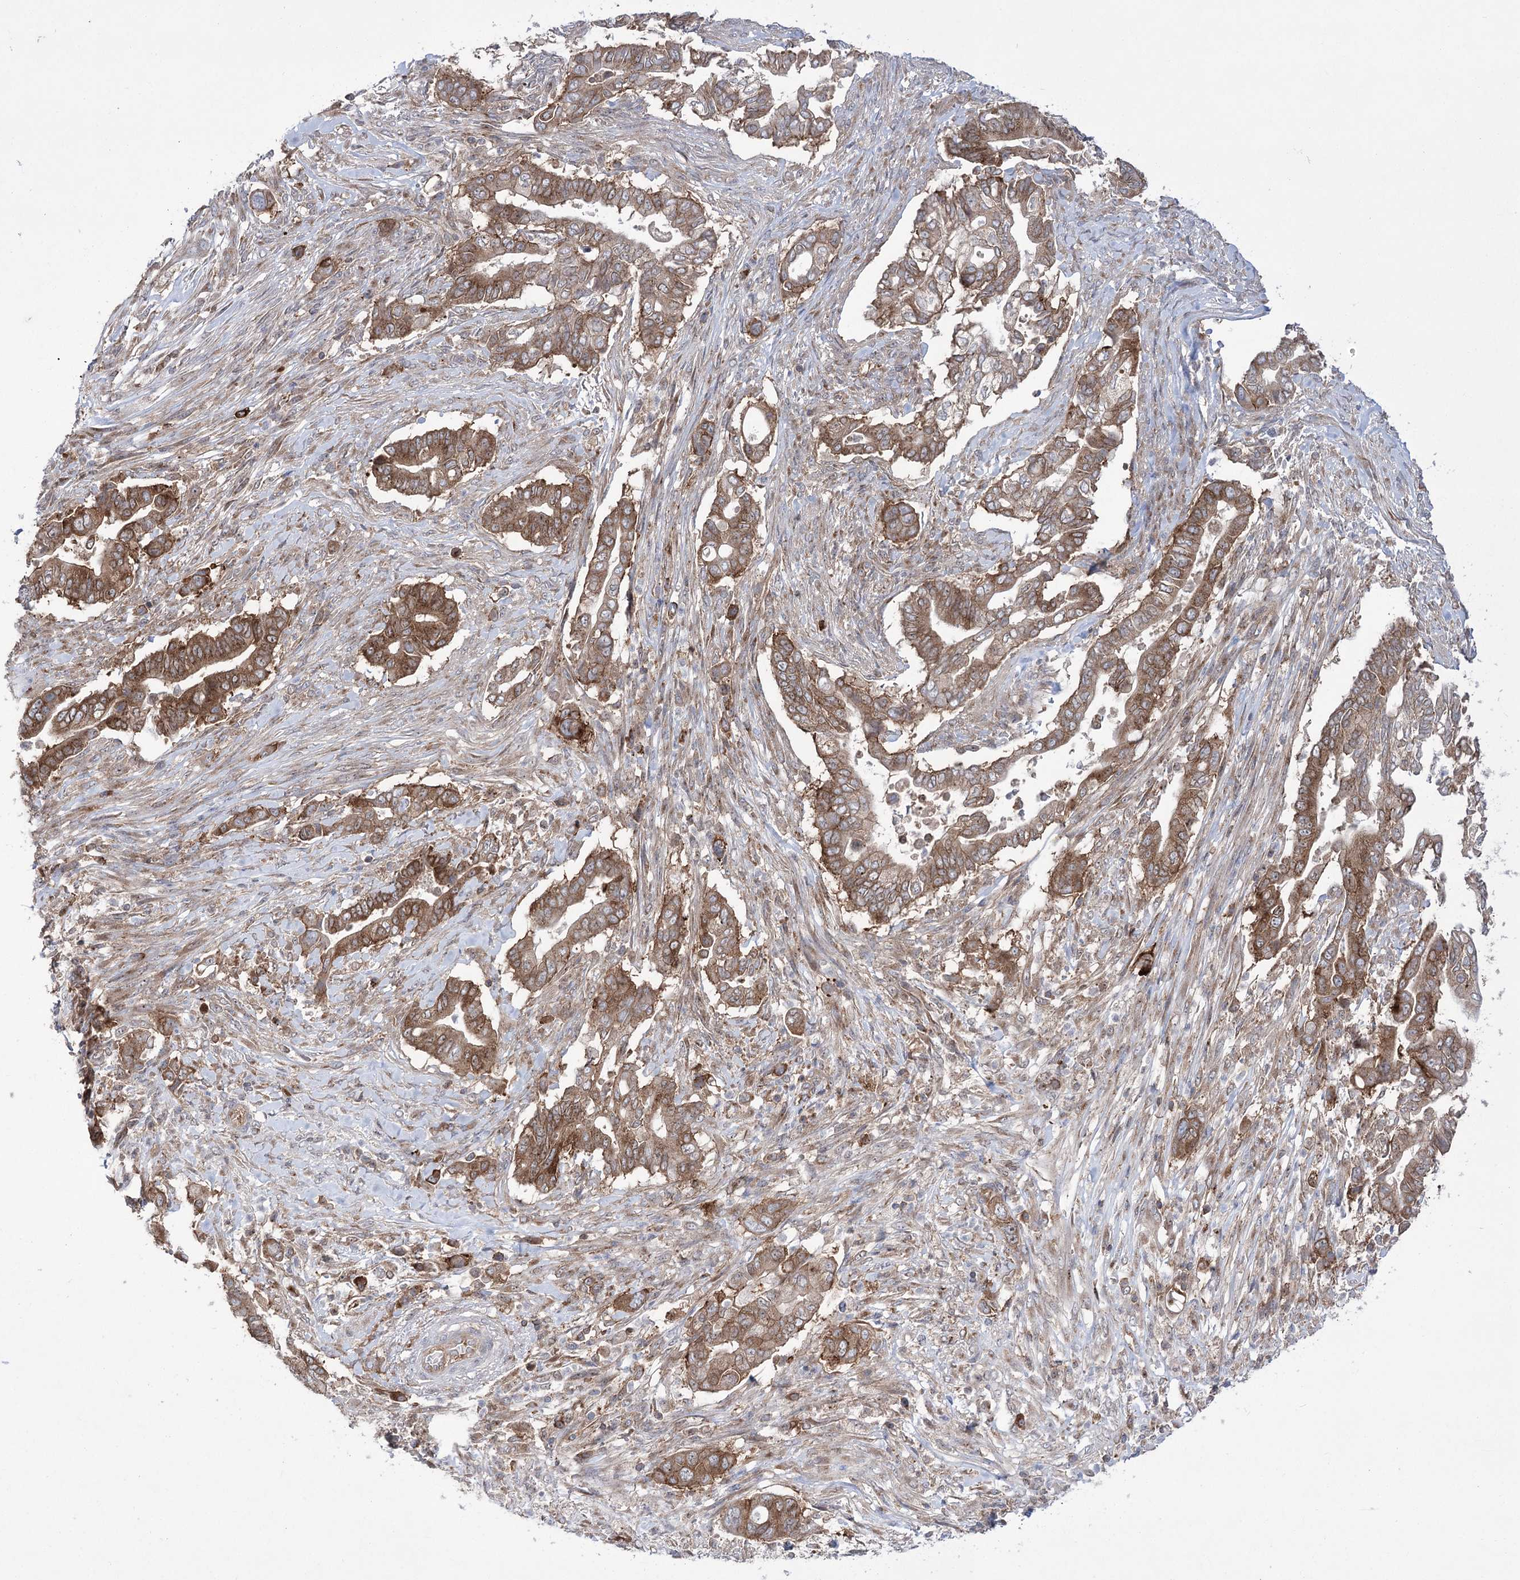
{"staining": {"intensity": "moderate", "quantity": ">75%", "location": "cytoplasmic/membranous"}, "tissue": "pancreatic cancer", "cell_type": "Tumor cells", "image_type": "cancer", "snomed": [{"axis": "morphology", "description": "Adenocarcinoma, NOS"}, {"axis": "topography", "description": "Pancreas"}], "caption": "Tumor cells reveal moderate cytoplasmic/membranous positivity in approximately >75% of cells in pancreatic cancer.", "gene": "ZNF622", "patient": {"sex": "male", "age": 68}}